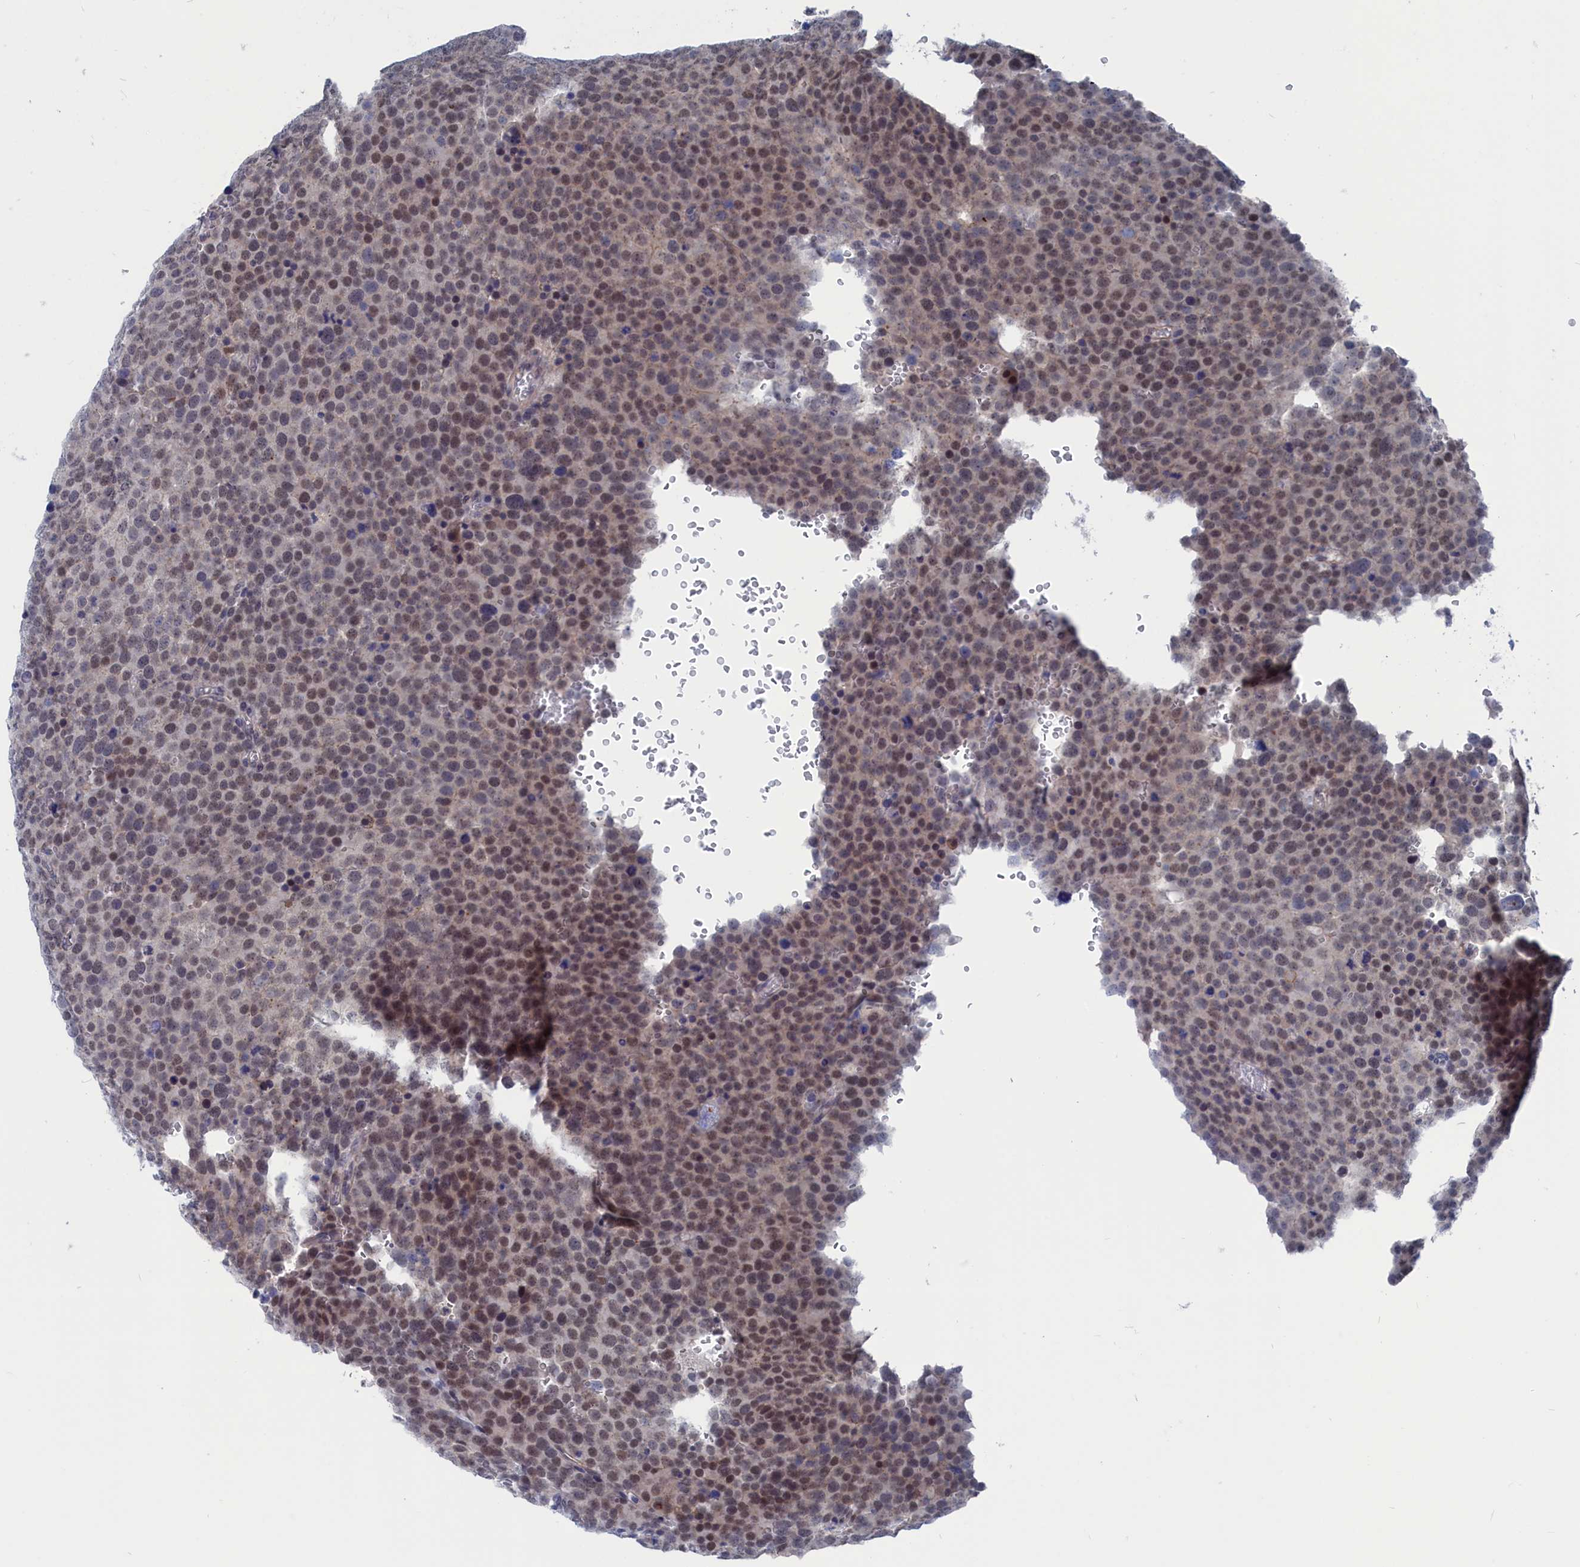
{"staining": {"intensity": "weak", "quantity": "25%-75%", "location": "nuclear"}, "tissue": "testis cancer", "cell_type": "Tumor cells", "image_type": "cancer", "snomed": [{"axis": "morphology", "description": "Seminoma, NOS"}, {"axis": "topography", "description": "Testis"}], "caption": "Immunohistochemical staining of human testis cancer reveals low levels of weak nuclear positivity in approximately 25%-75% of tumor cells.", "gene": "MARCHF3", "patient": {"sex": "male", "age": 71}}